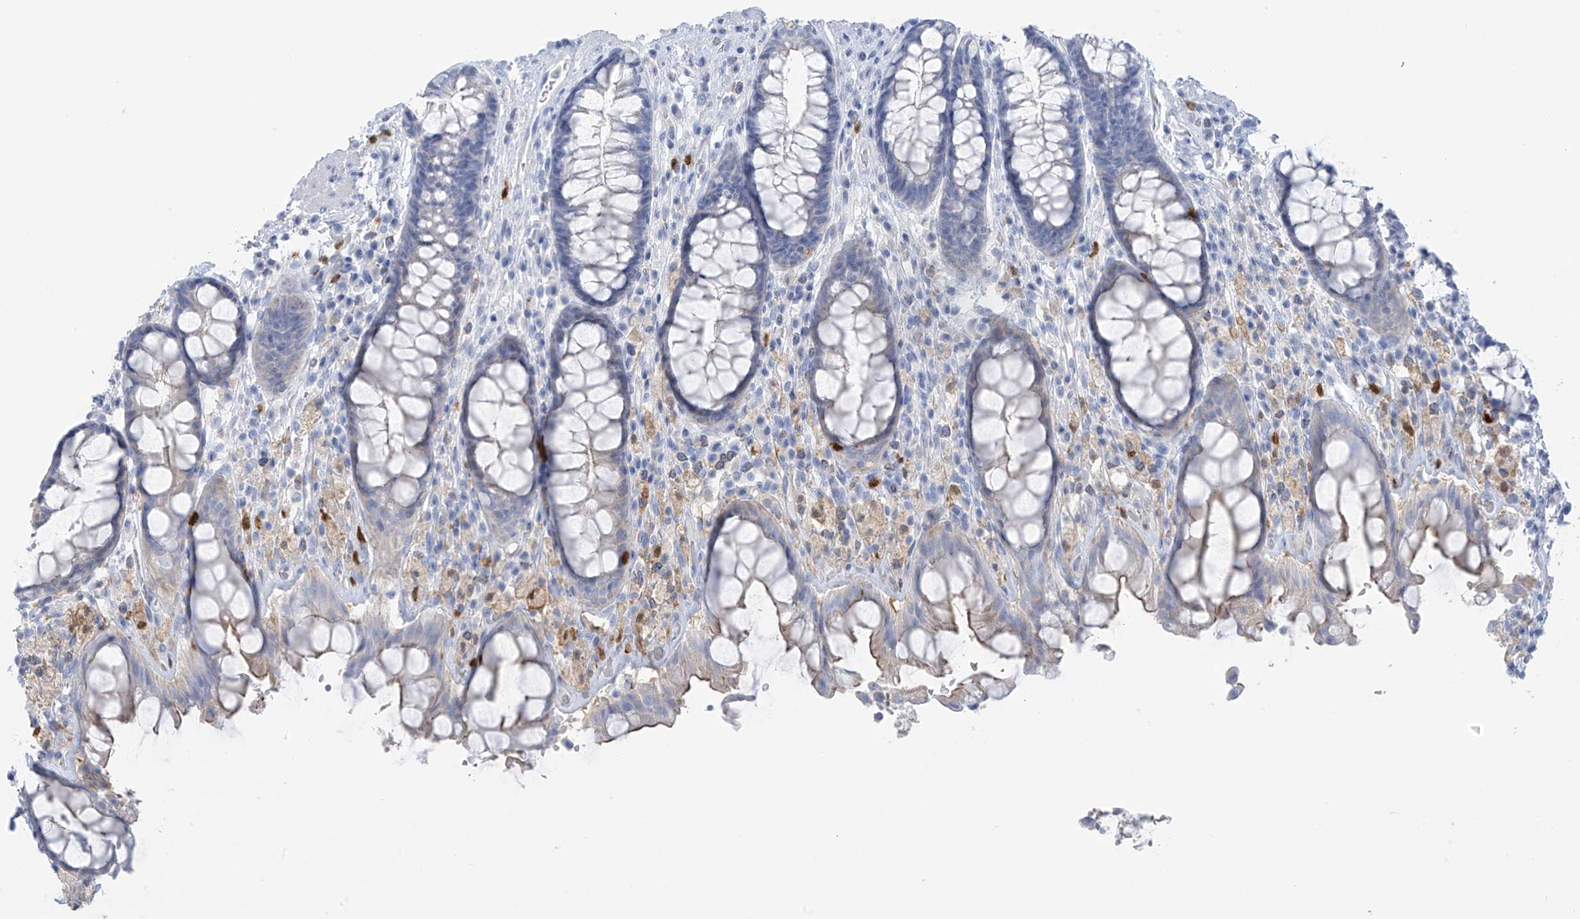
{"staining": {"intensity": "moderate", "quantity": "<25%", "location": "cytoplasmic/membranous"}, "tissue": "rectum", "cell_type": "Glandular cells", "image_type": "normal", "snomed": [{"axis": "morphology", "description": "Normal tissue, NOS"}, {"axis": "topography", "description": "Rectum"}], "caption": "Protein staining by immunohistochemistry (IHC) displays moderate cytoplasmic/membranous positivity in approximately <25% of glandular cells in normal rectum.", "gene": "TRMT2B", "patient": {"sex": "male", "age": 64}}